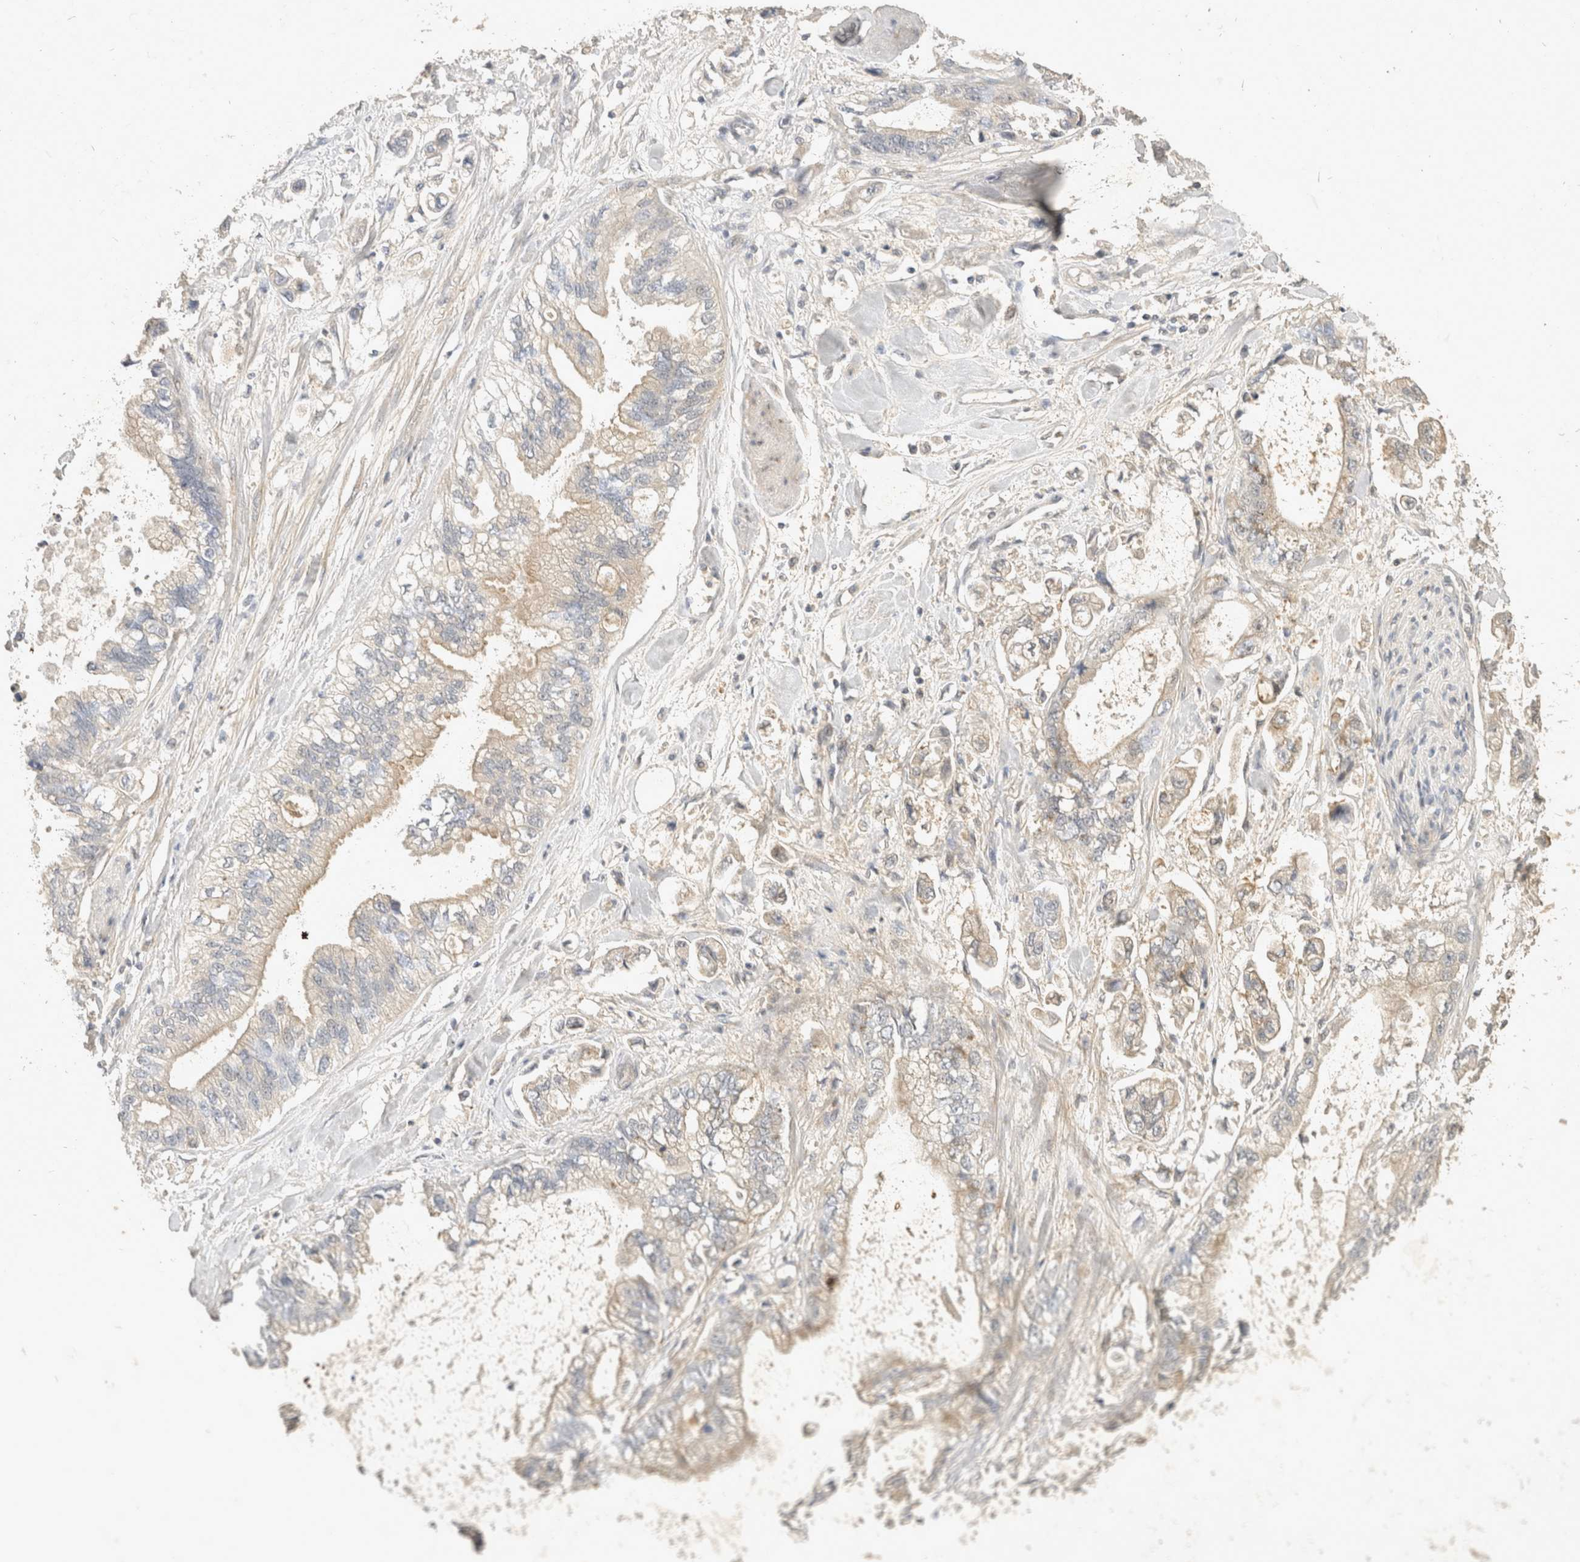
{"staining": {"intensity": "weak", "quantity": "<25%", "location": "cytoplasmic/membranous"}, "tissue": "stomach cancer", "cell_type": "Tumor cells", "image_type": "cancer", "snomed": [{"axis": "morphology", "description": "Normal tissue, NOS"}, {"axis": "morphology", "description": "Adenocarcinoma, NOS"}, {"axis": "topography", "description": "Stomach"}], "caption": "Tumor cells show no significant protein expression in stomach cancer (adenocarcinoma).", "gene": "TOM1L2", "patient": {"sex": "male", "age": 62}}